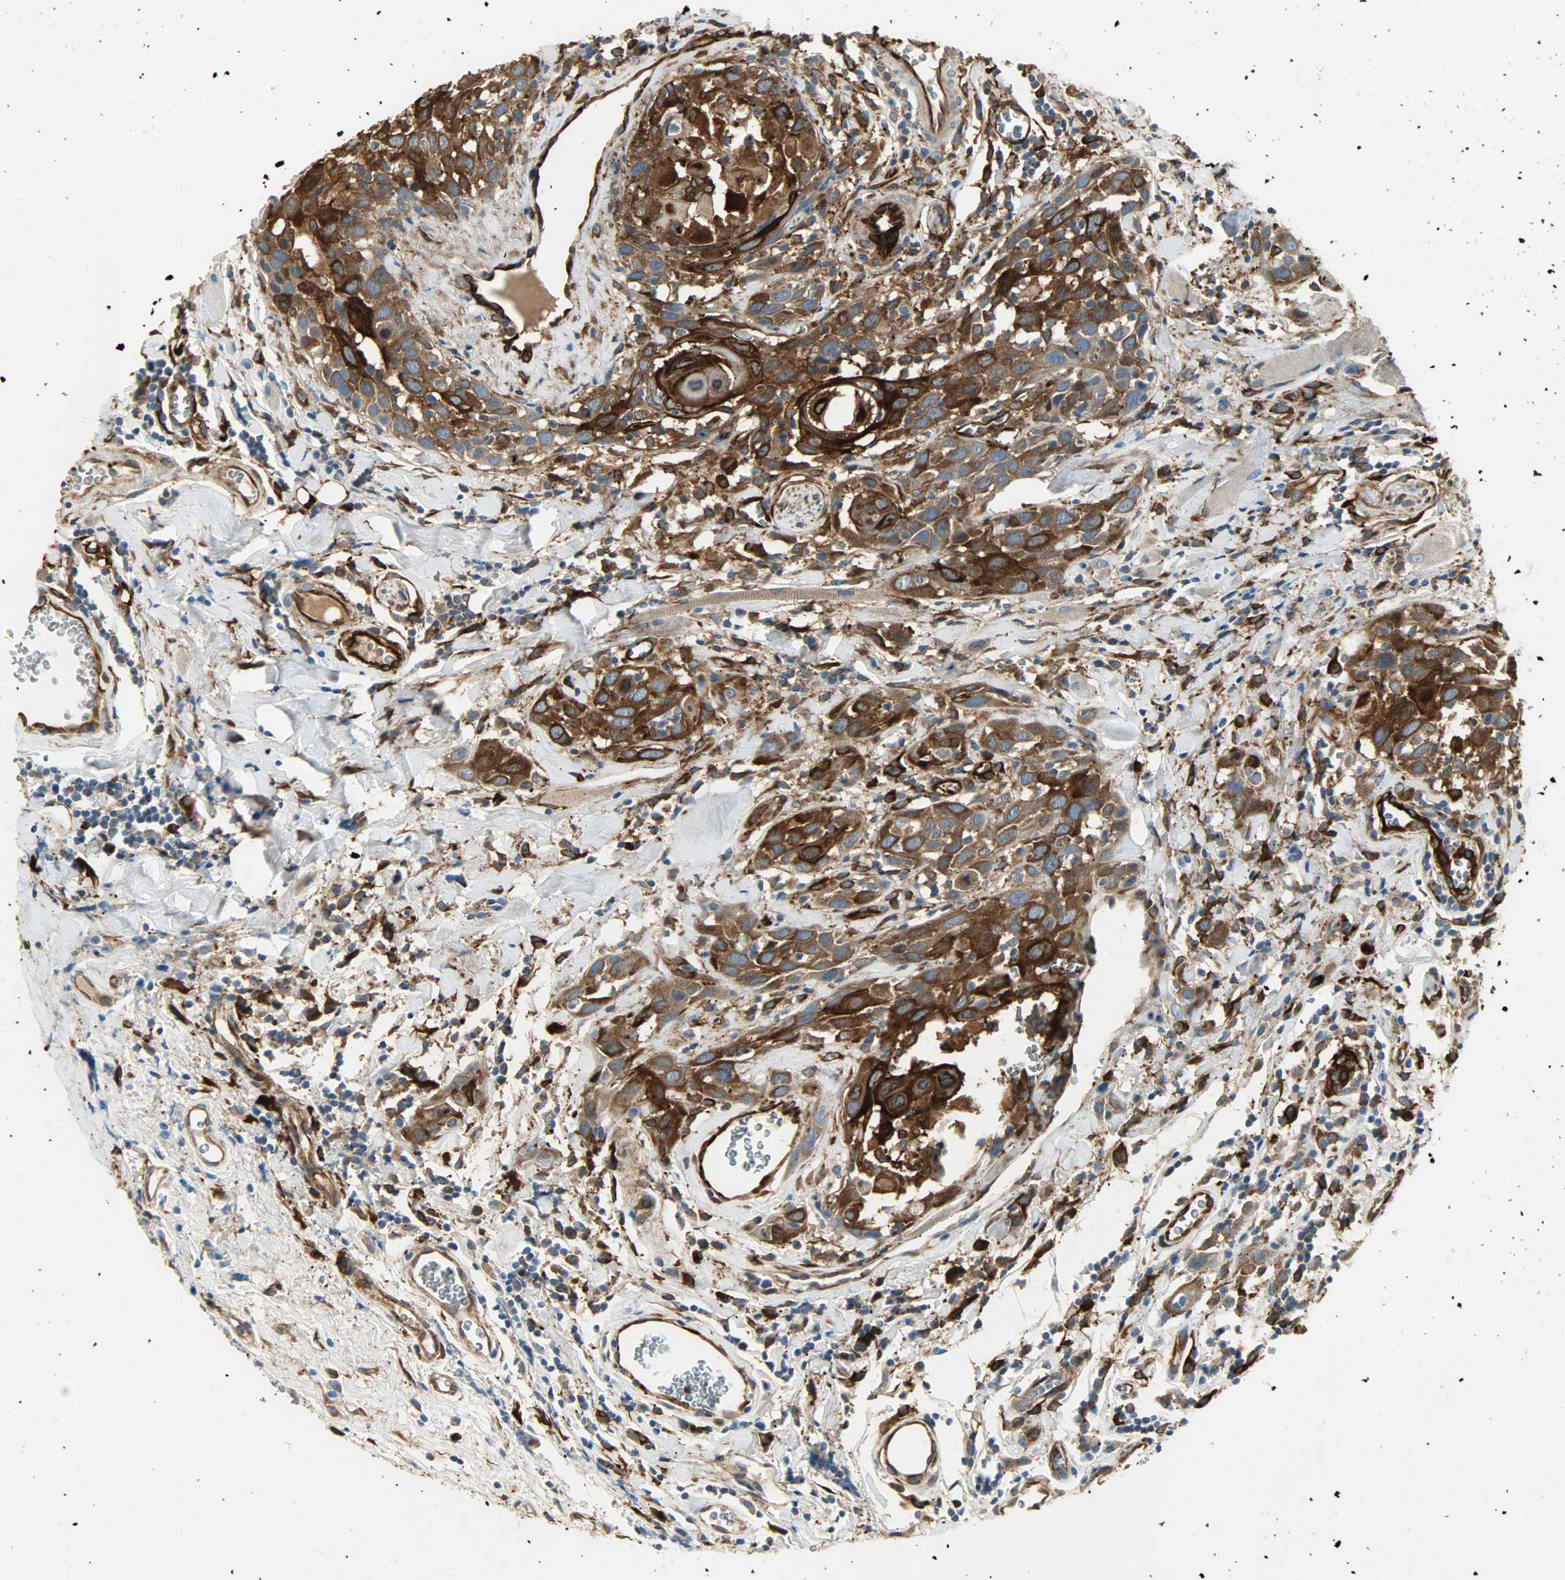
{"staining": {"intensity": "strong", "quantity": ">75%", "location": "cytoplasmic/membranous"}, "tissue": "head and neck cancer", "cell_type": "Tumor cells", "image_type": "cancer", "snomed": [{"axis": "morphology", "description": "Squamous cell carcinoma, NOS"}, {"axis": "topography", "description": "Oral tissue"}, {"axis": "topography", "description": "Head-Neck"}], "caption": "Strong cytoplasmic/membranous staining for a protein is identified in approximately >75% of tumor cells of head and neck squamous cell carcinoma using IHC.", "gene": "WARS1", "patient": {"sex": "female", "age": 50}}